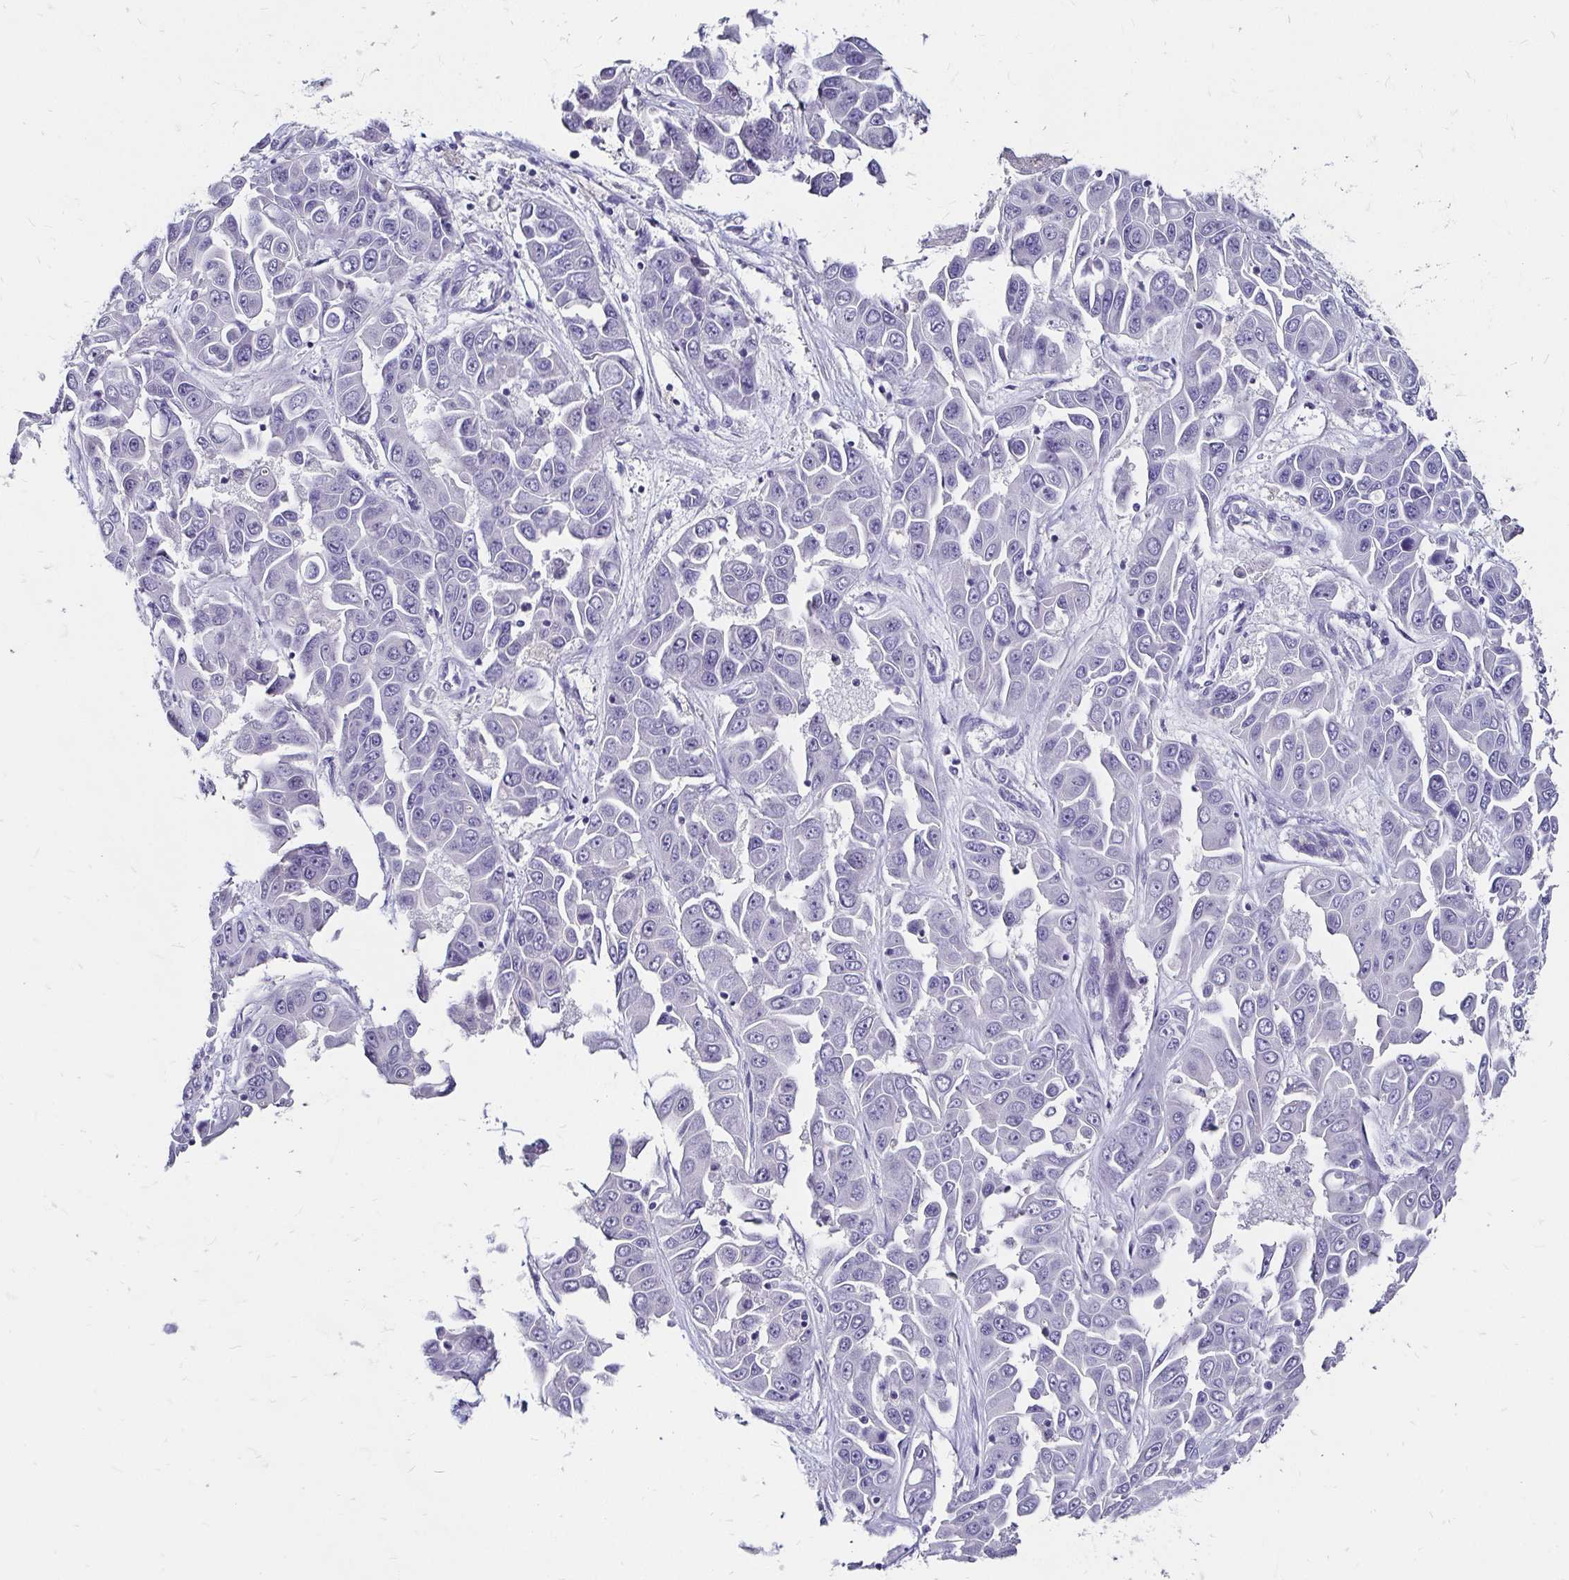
{"staining": {"intensity": "negative", "quantity": "none", "location": "none"}, "tissue": "liver cancer", "cell_type": "Tumor cells", "image_type": "cancer", "snomed": [{"axis": "morphology", "description": "Cholangiocarcinoma"}, {"axis": "topography", "description": "Liver"}], "caption": "High magnification brightfield microscopy of liver cholangiocarcinoma stained with DAB (brown) and counterstained with hematoxylin (blue): tumor cells show no significant positivity. Nuclei are stained in blue.", "gene": "SCG3", "patient": {"sex": "female", "age": 52}}